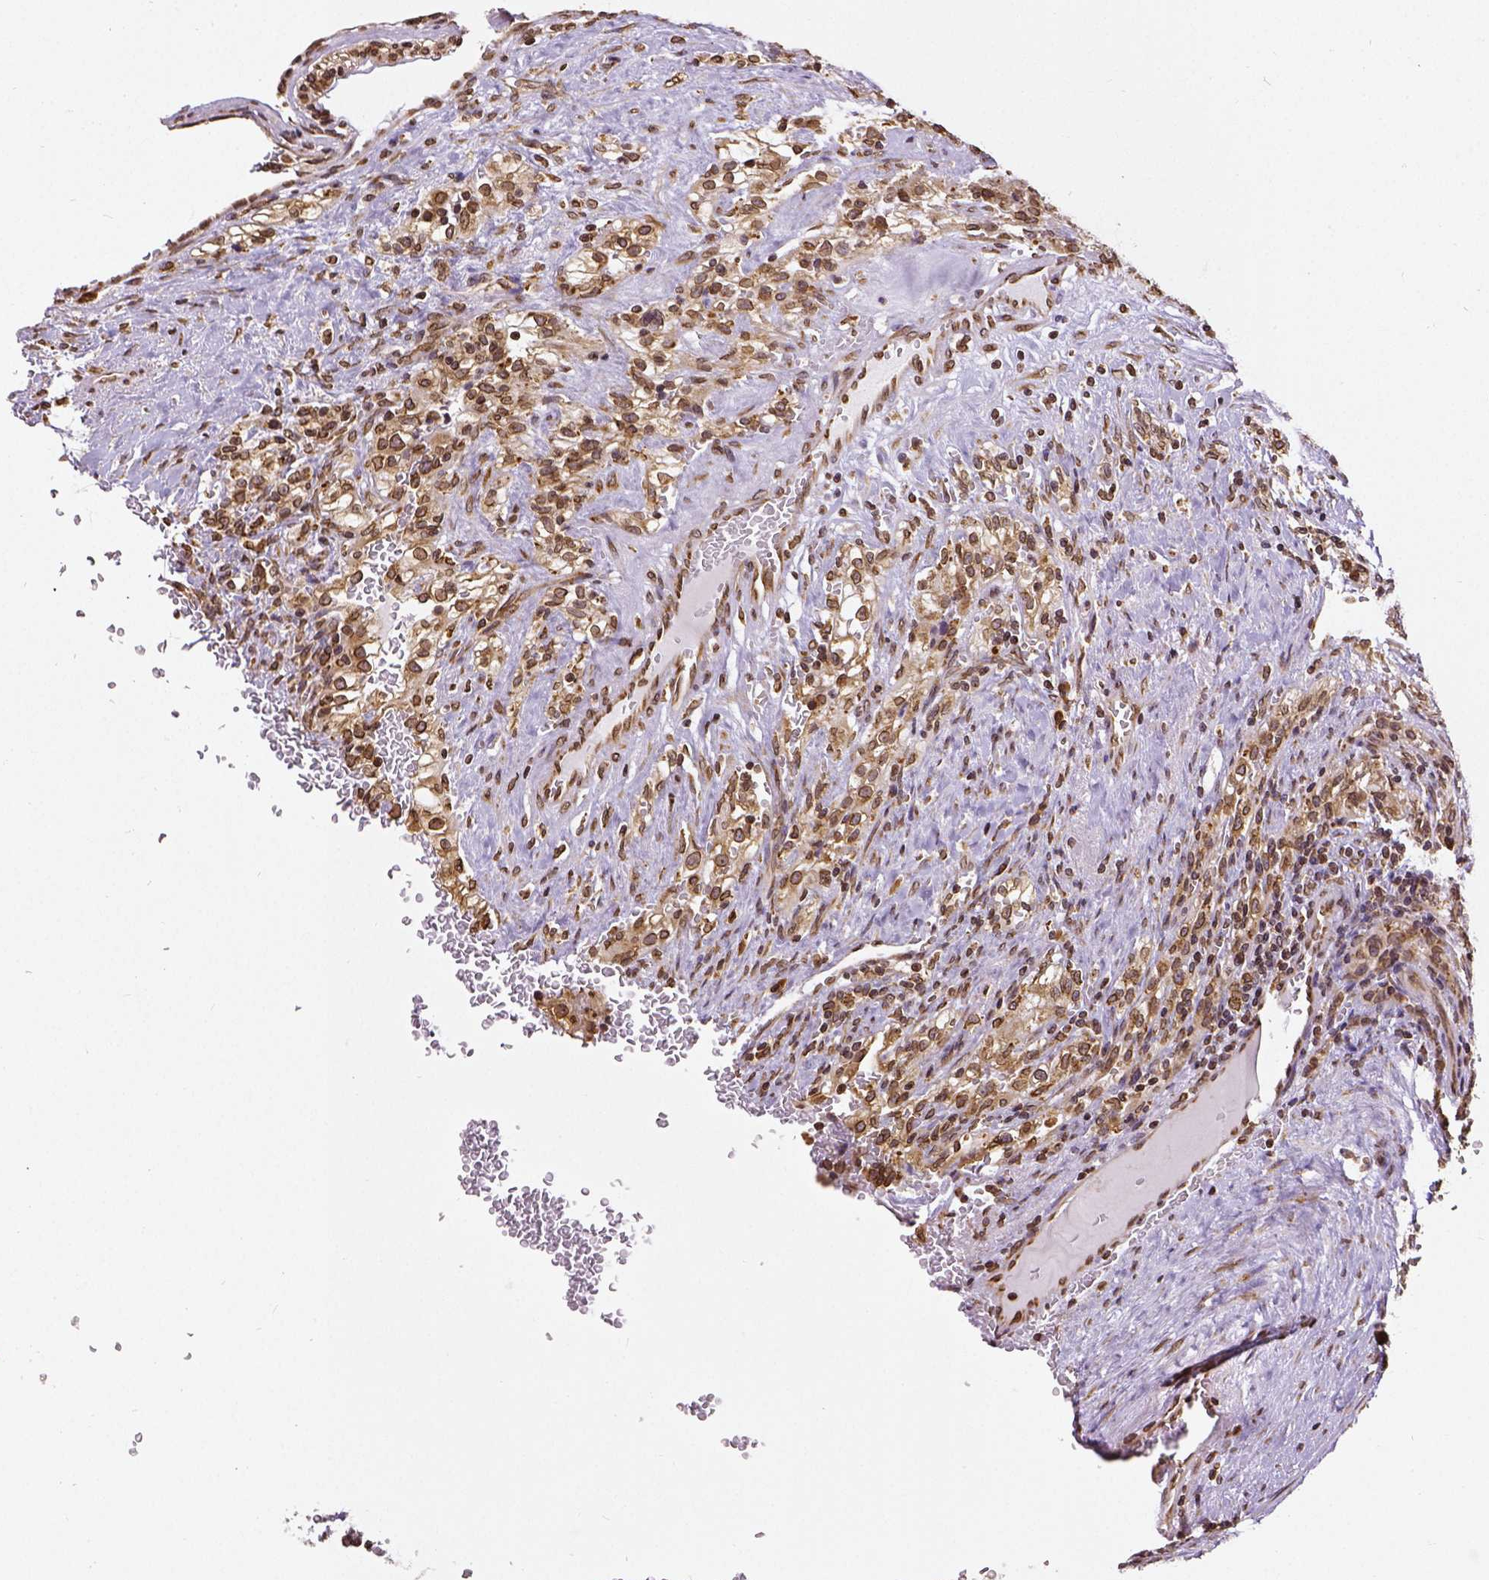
{"staining": {"intensity": "strong", "quantity": ">75%", "location": "cytoplasmic/membranous,nuclear"}, "tissue": "renal cancer", "cell_type": "Tumor cells", "image_type": "cancer", "snomed": [{"axis": "morphology", "description": "Adenocarcinoma, NOS"}, {"axis": "topography", "description": "Kidney"}], "caption": "Immunohistochemical staining of human adenocarcinoma (renal) demonstrates high levels of strong cytoplasmic/membranous and nuclear protein staining in about >75% of tumor cells.", "gene": "MTDH", "patient": {"sex": "female", "age": 74}}